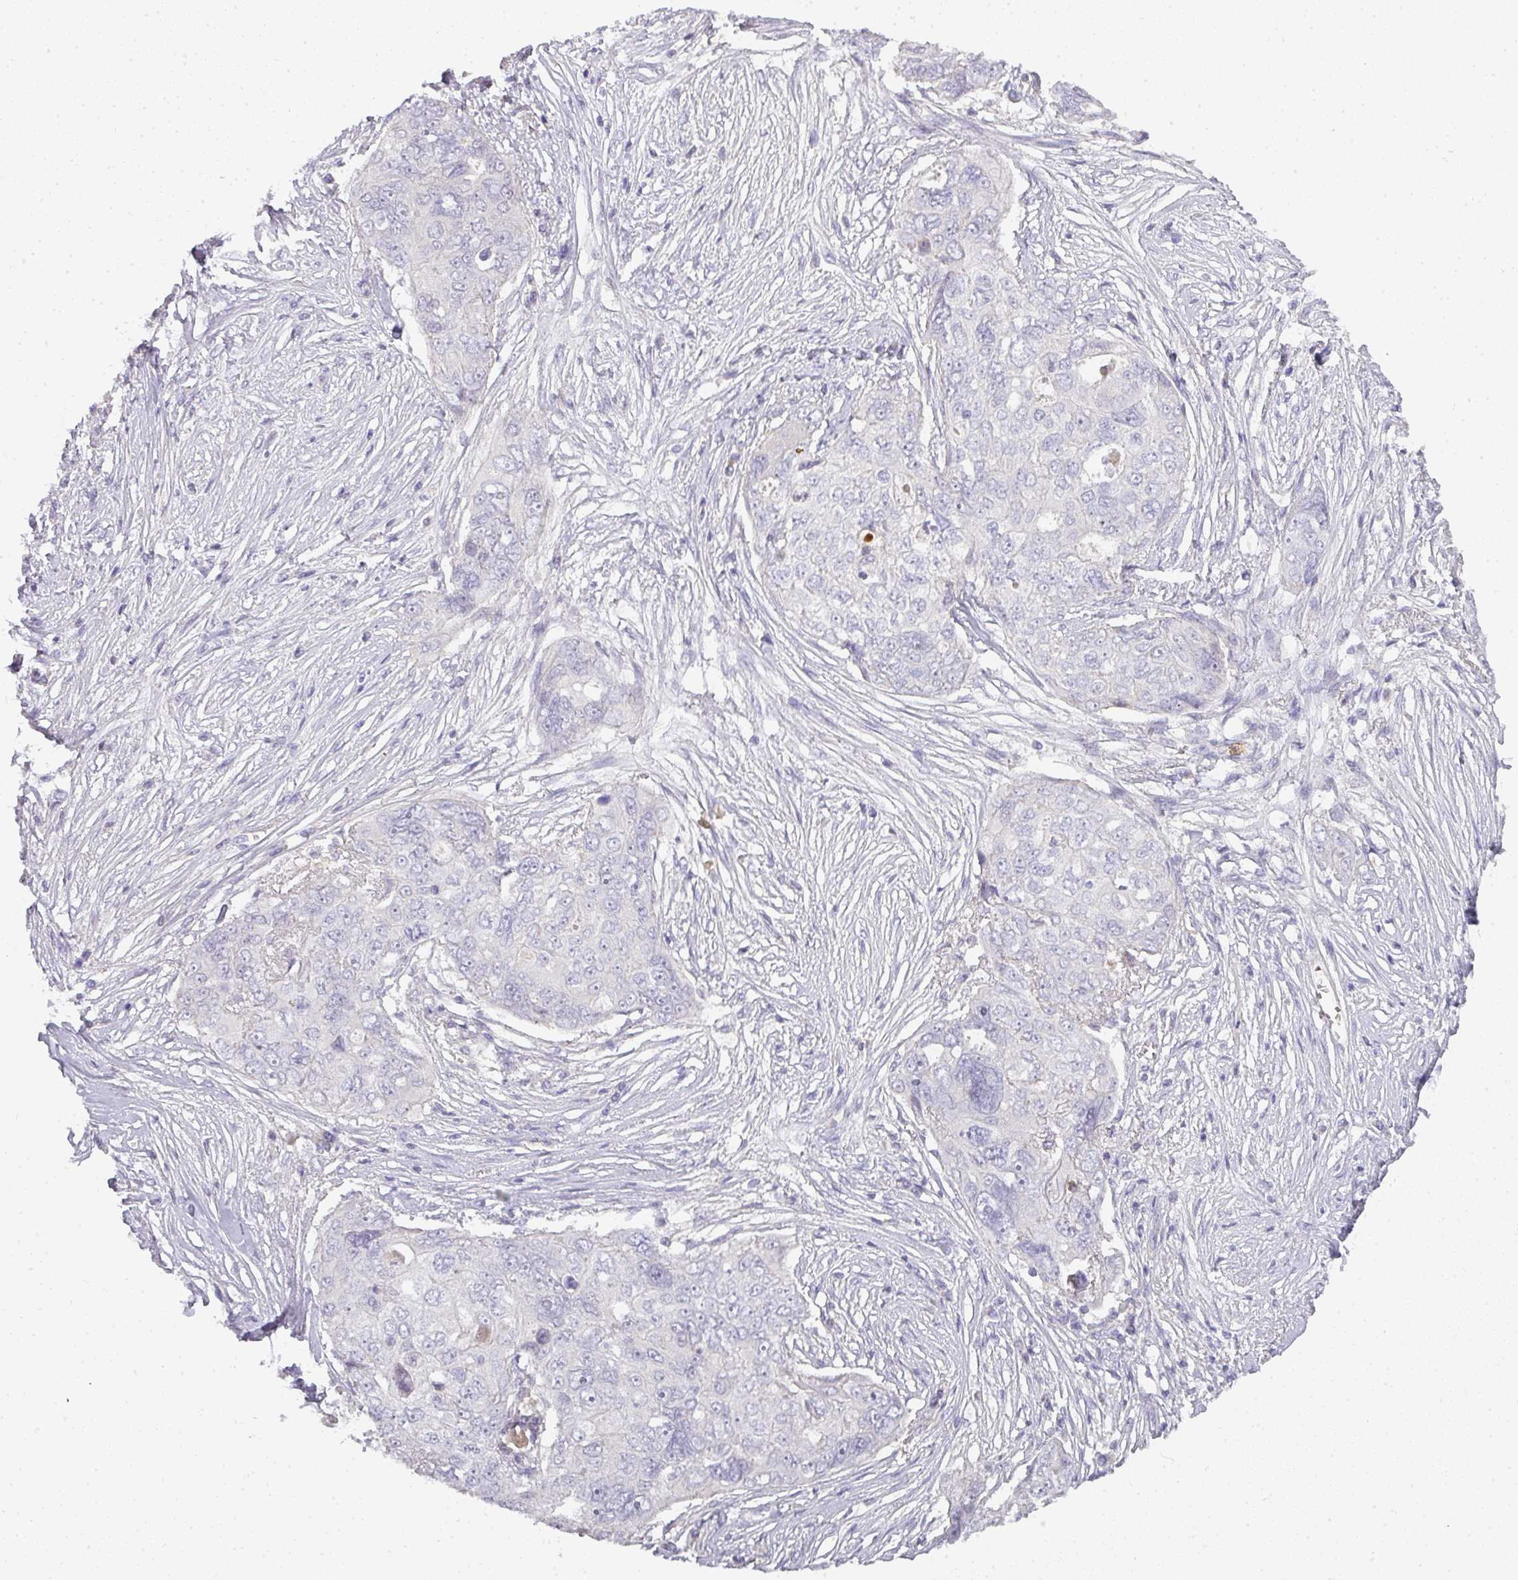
{"staining": {"intensity": "negative", "quantity": "none", "location": "none"}, "tissue": "ovarian cancer", "cell_type": "Tumor cells", "image_type": "cancer", "snomed": [{"axis": "morphology", "description": "Carcinoma, endometroid"}, {"axis": "topography", "description": "Ovary"}], "caption": "Tumor cells show no significant protein positivity in ovarian endometroid carcinoma.", "gene": "HHEX", "patient": {"sex": "female", "age": 70}}